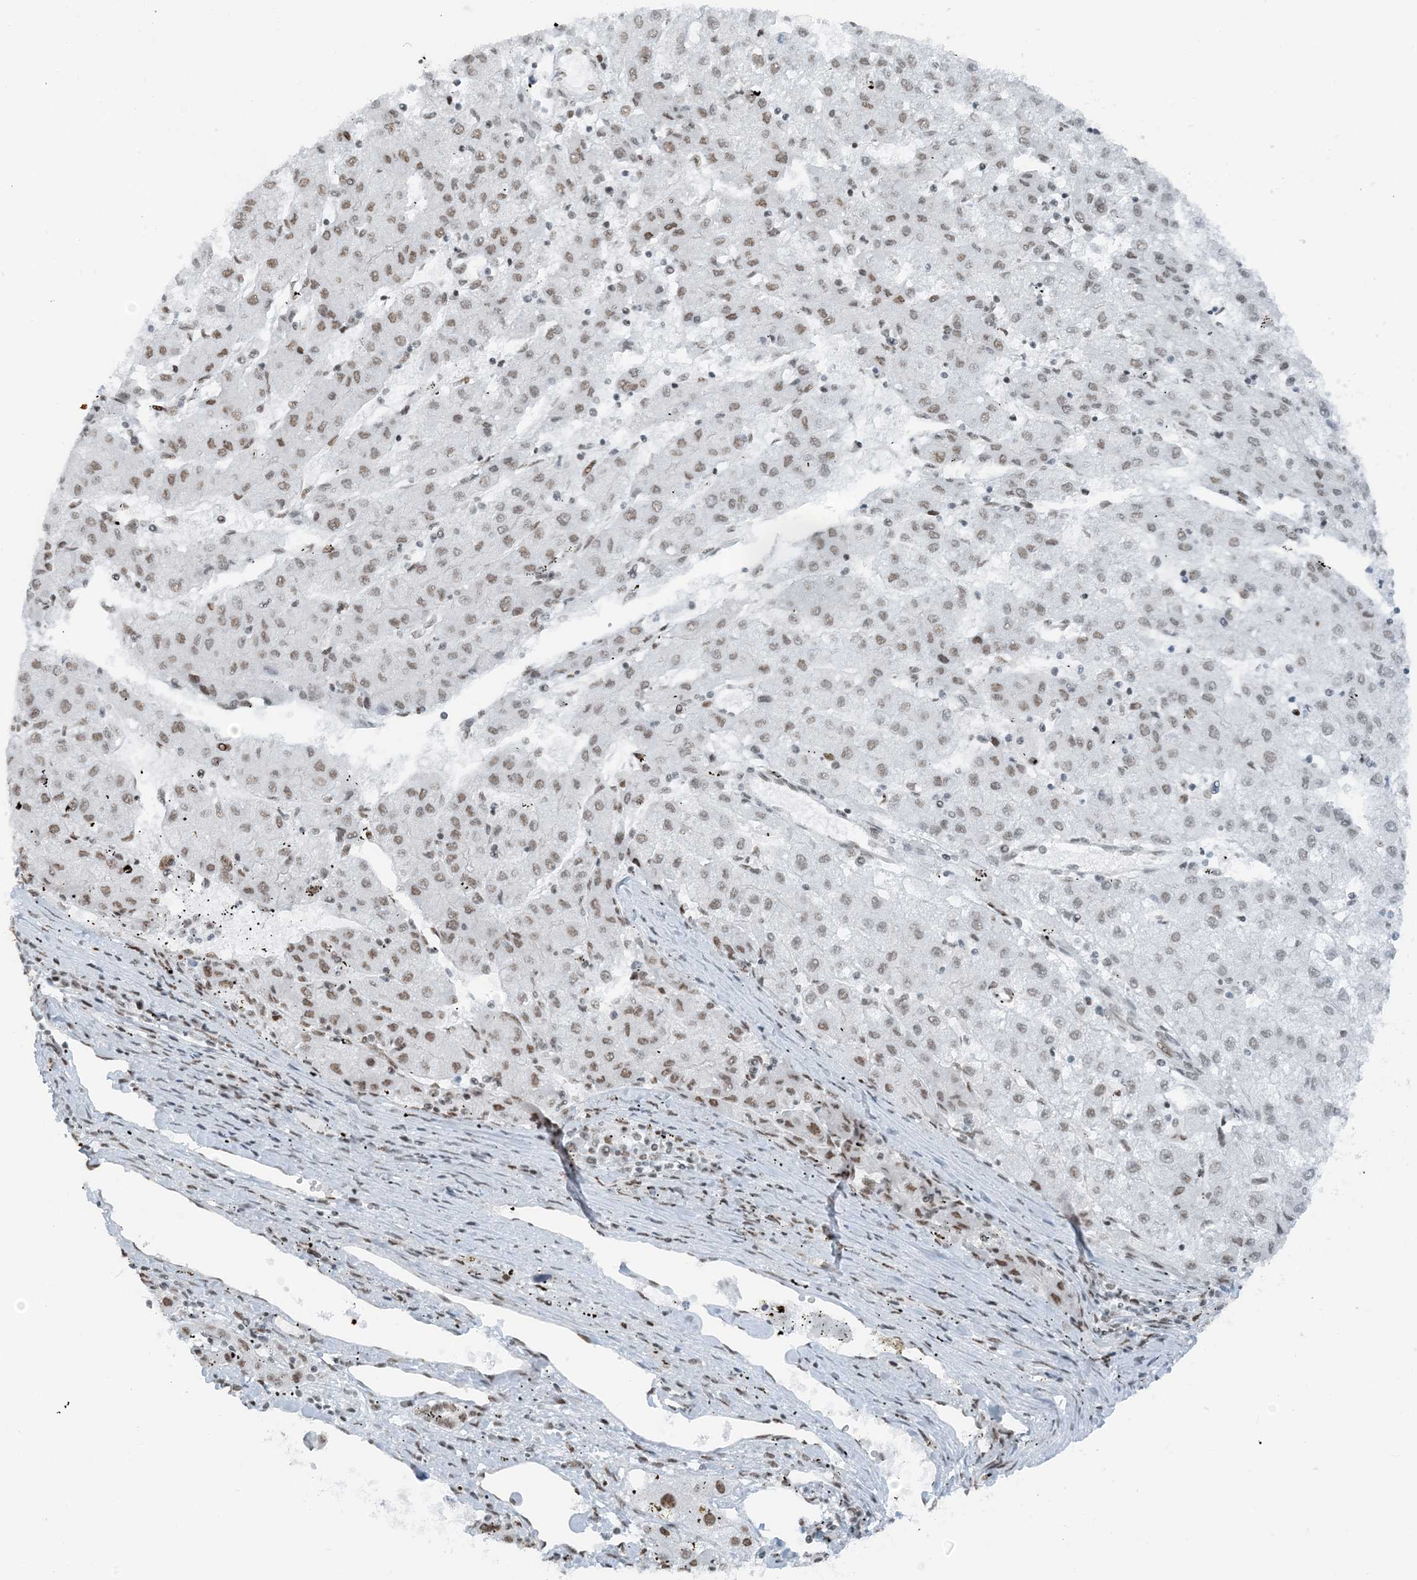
{"staining": {"intensity": "moderate", "quantity": "25%-75%", "location": "nuclear"}, "tissue": "liver cancer", "cell_type": "Tumor cells", "image_type": "cancer", "snomed": [{"axis": "morphology", "description": "Carcinoma, Hepatocellular, NOS"}, {"axis": "topography", "description": "Liver"}], "caption": "Human liver hepatocellular carcinoma stained for a protein (brown) reveals moderate nuclear positive staining in about 25%-75% of tumor cells.", "gene": "ZNF500", "patient": {"sex": "male", "age": 72}}